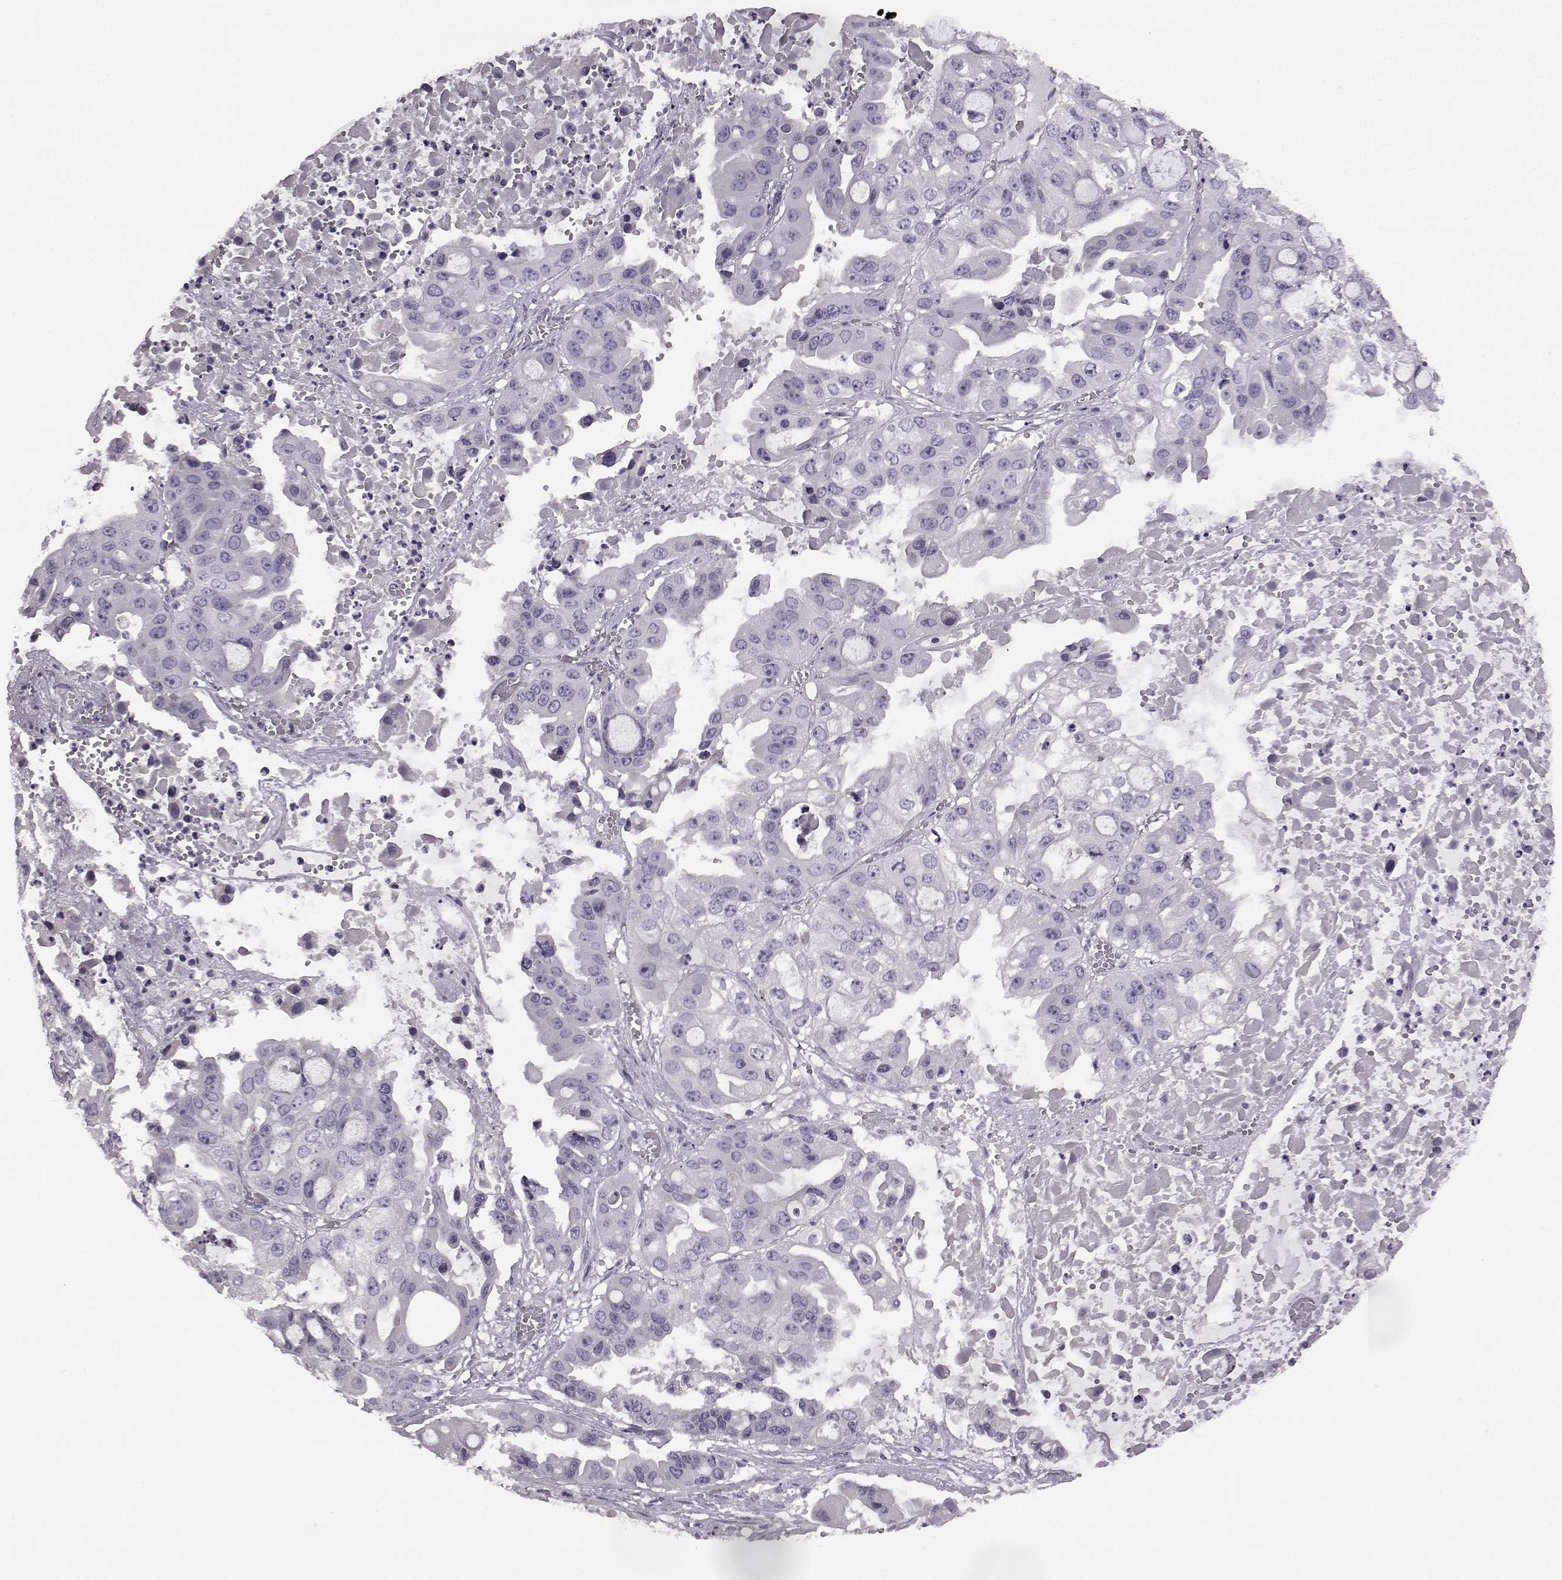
{"staining": {"intensity": "negative", "quantity": "none", "location": "none"}, "tissue": "ovarian cancer", "cell_type": "Tumor cells", "image_type": "cancer", "snomed": [{"axis": "morphology", "description": "Cystadenocarcinoma, serous, NOS"}, {"axis": "topography", "description": "Ovary"}], "caption": "Ovarian cancer was stained to show a protein in brown. There is no significant expression in tumor cells.", "gene": "ODAD4", "patient": {"sex": "female", "age": 56}}